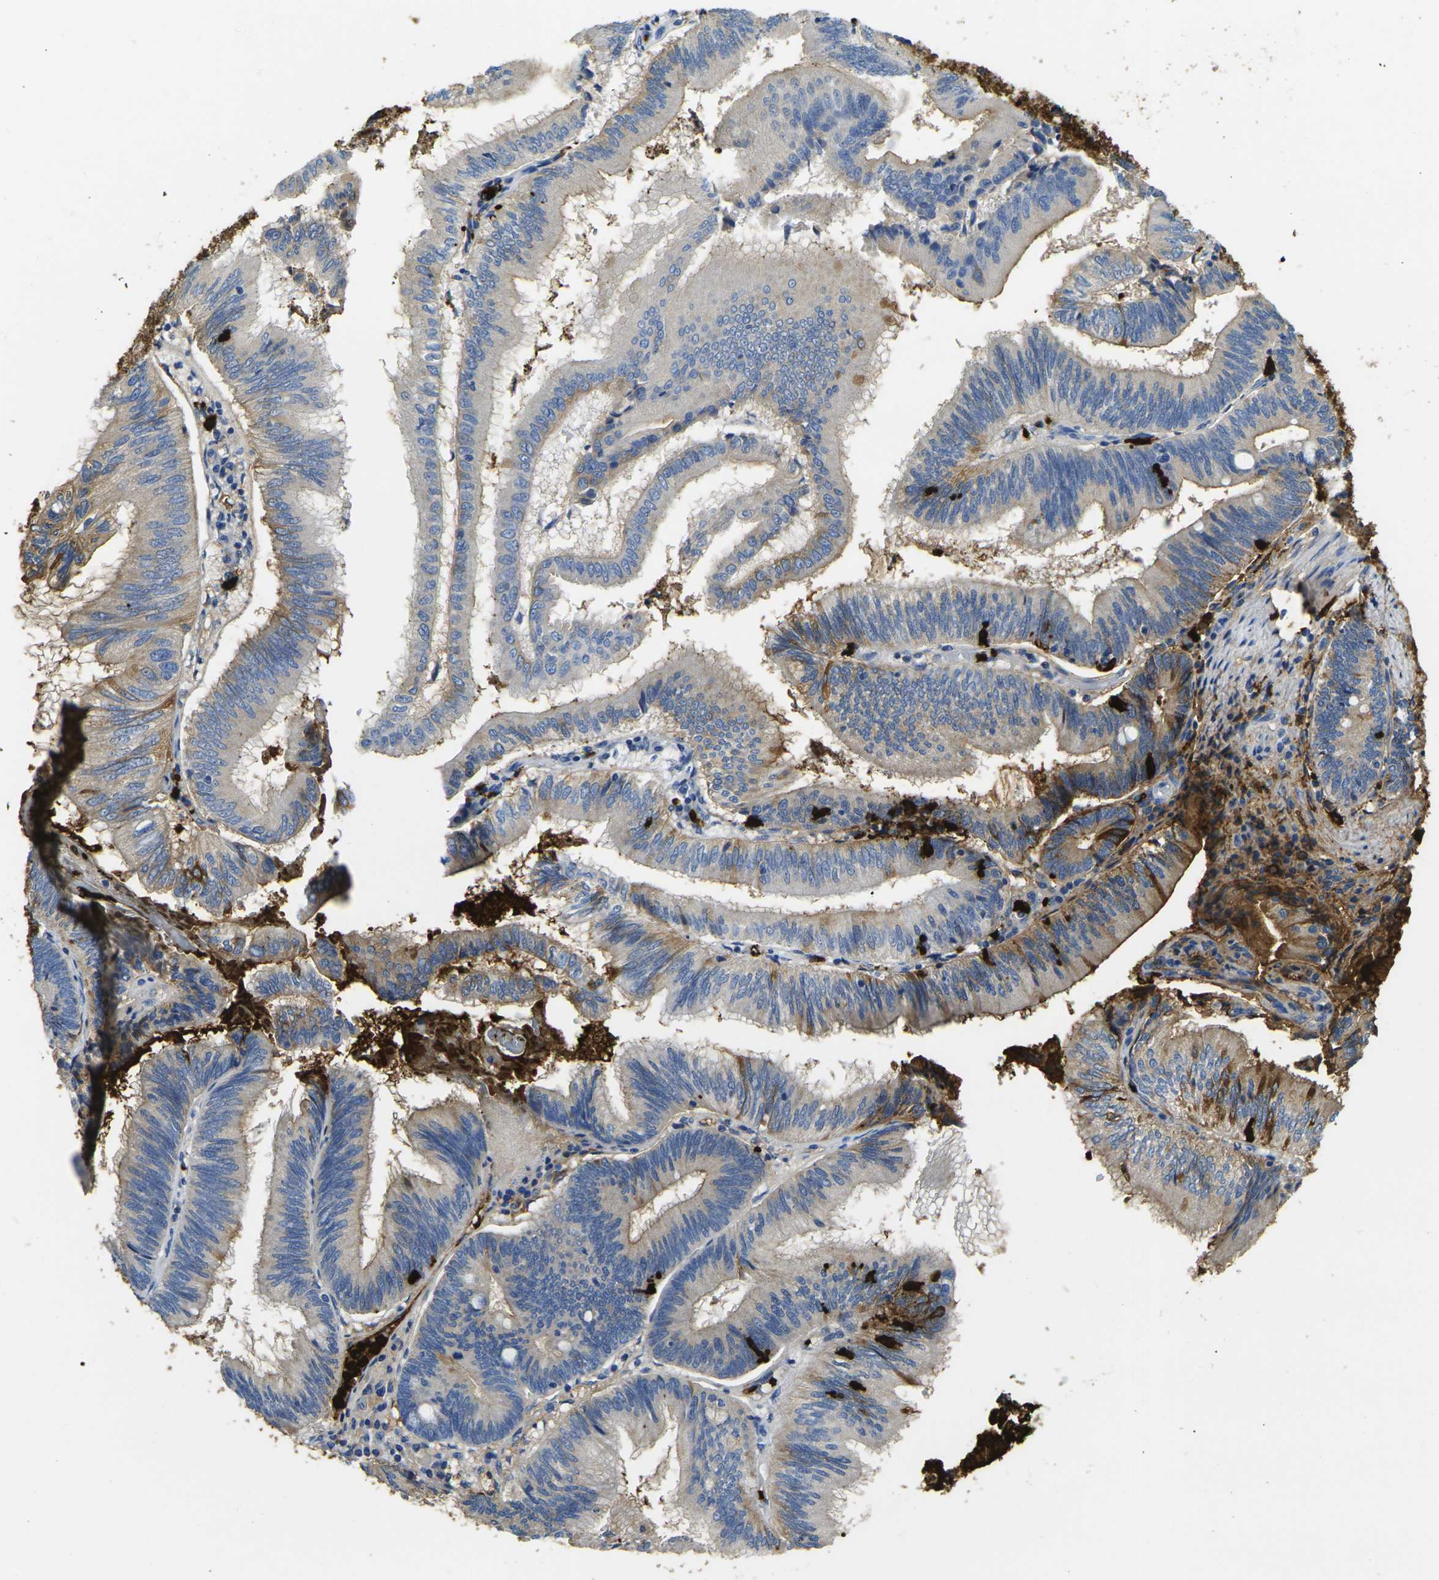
{"staining": {"intensity": "moderate", "quantity": "25%-75%", "location": "cytoplasmic/membranous"}, "tissue": "pancreatic cancer", "cell_type": "Tumor cells", "image_type": "cancer", "snomed": [{"axis": "morphology", "description": "Adenocarcinoma, NOS"}, {"axis": "topography", "description": "Pancreas"}], "caption": "A brown stain shows moderate cytoplasmic/membranous expression of a protein in adenocarcinoma (pancreatic) tumor cells.", "gene": "S100A9", "patient": {"sex": "male", "age": 82}}